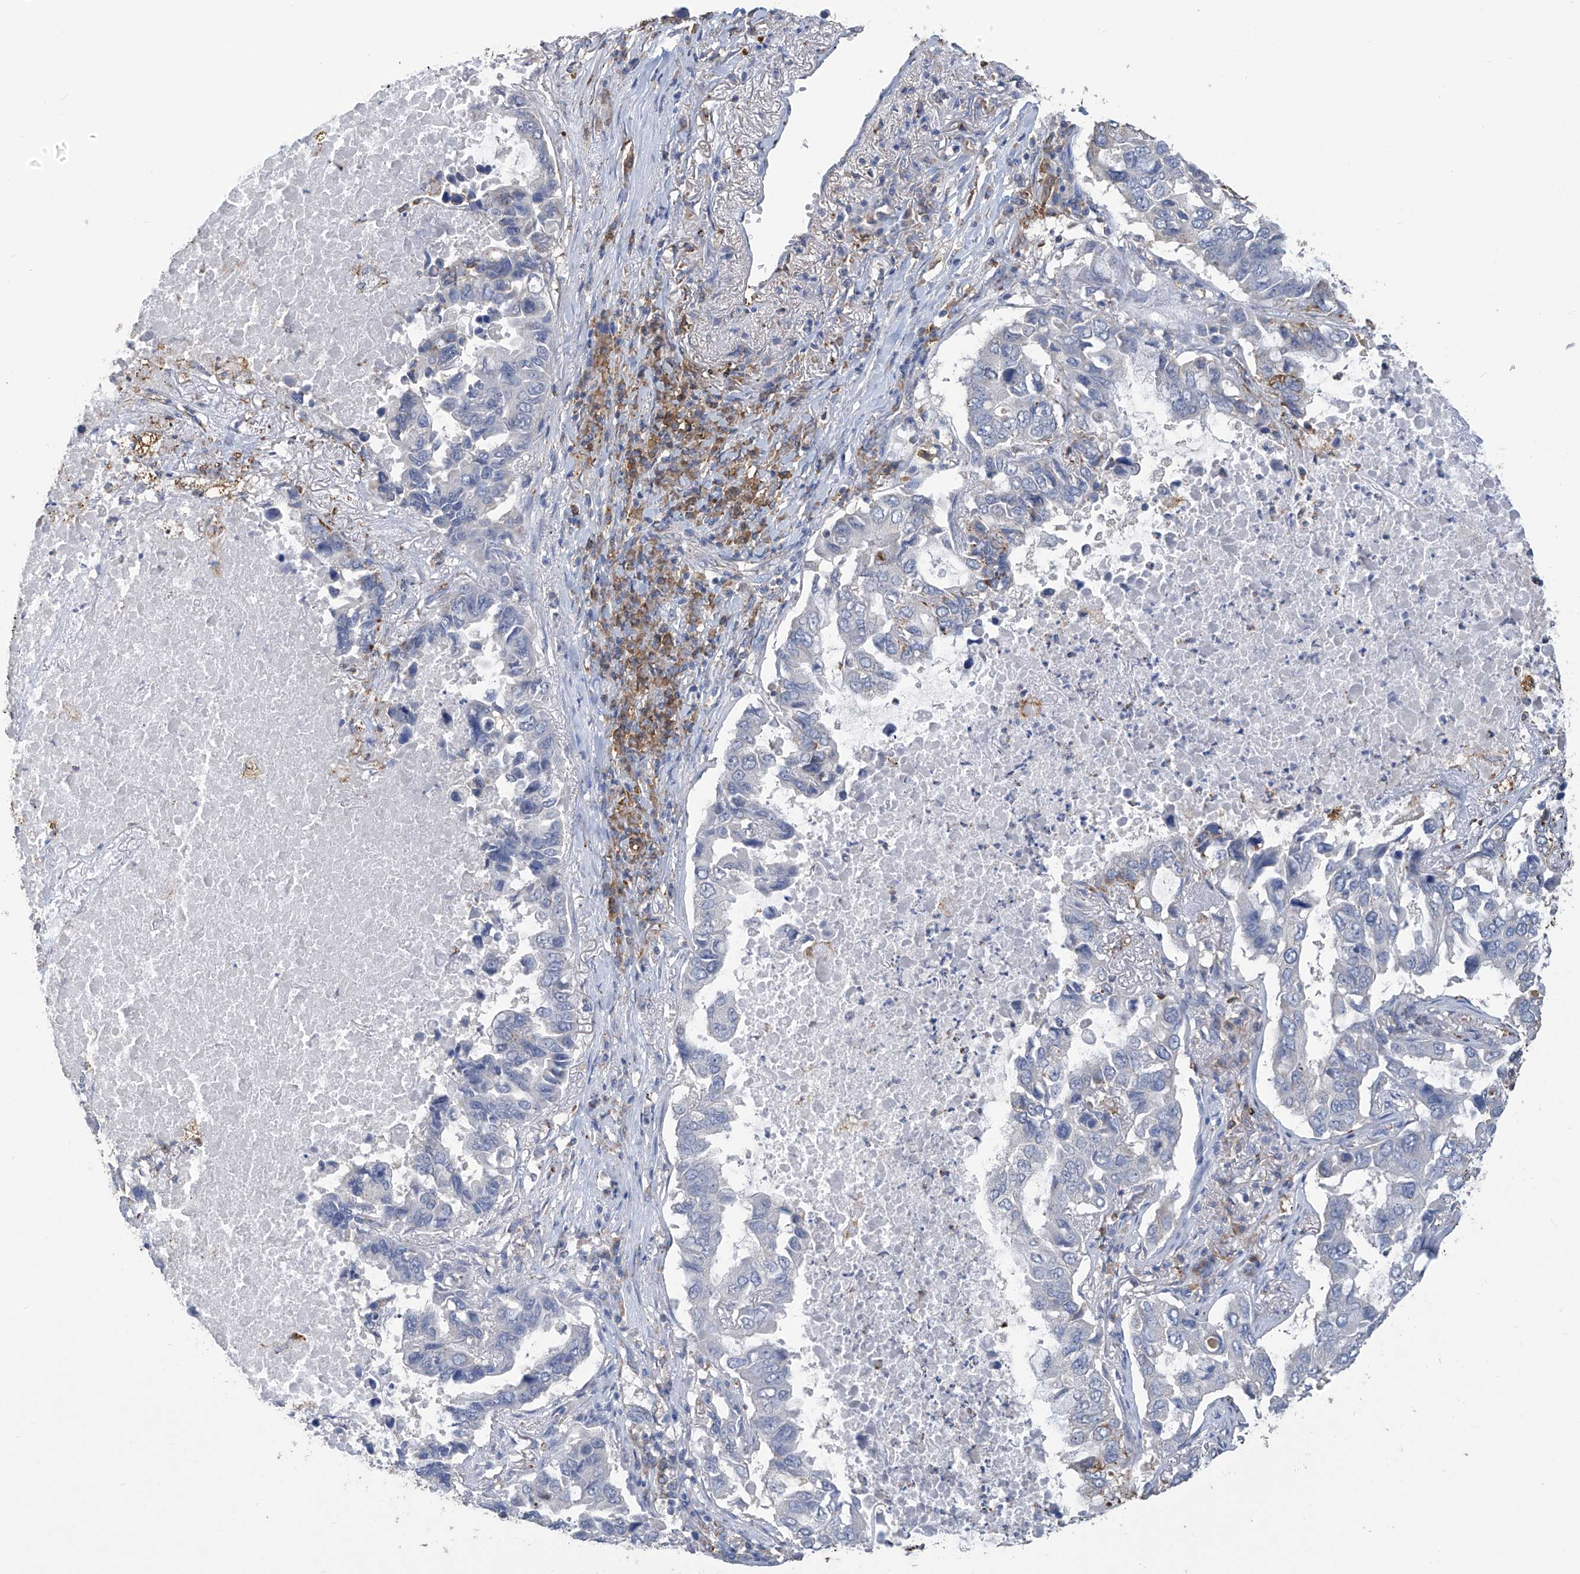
{"staining": {"intensity": "negative", "quantity": "none", "location": "none"}, "tissue": "lung cancer", "cell_type": "Tumor cells", "image_type": "cancer", "snomed": [{"axis": "morphology", "description": "Adenocarcinoma, NOS"}, {"axis": "topography", "description": "Lung"}], "caption": "Immunohistochemistry (IHC) of human adenocarcinoma (lung) exhibits no expression in tumor cells.", "gene": "OGT", "patient": {"sex": "male", "age": 64}}